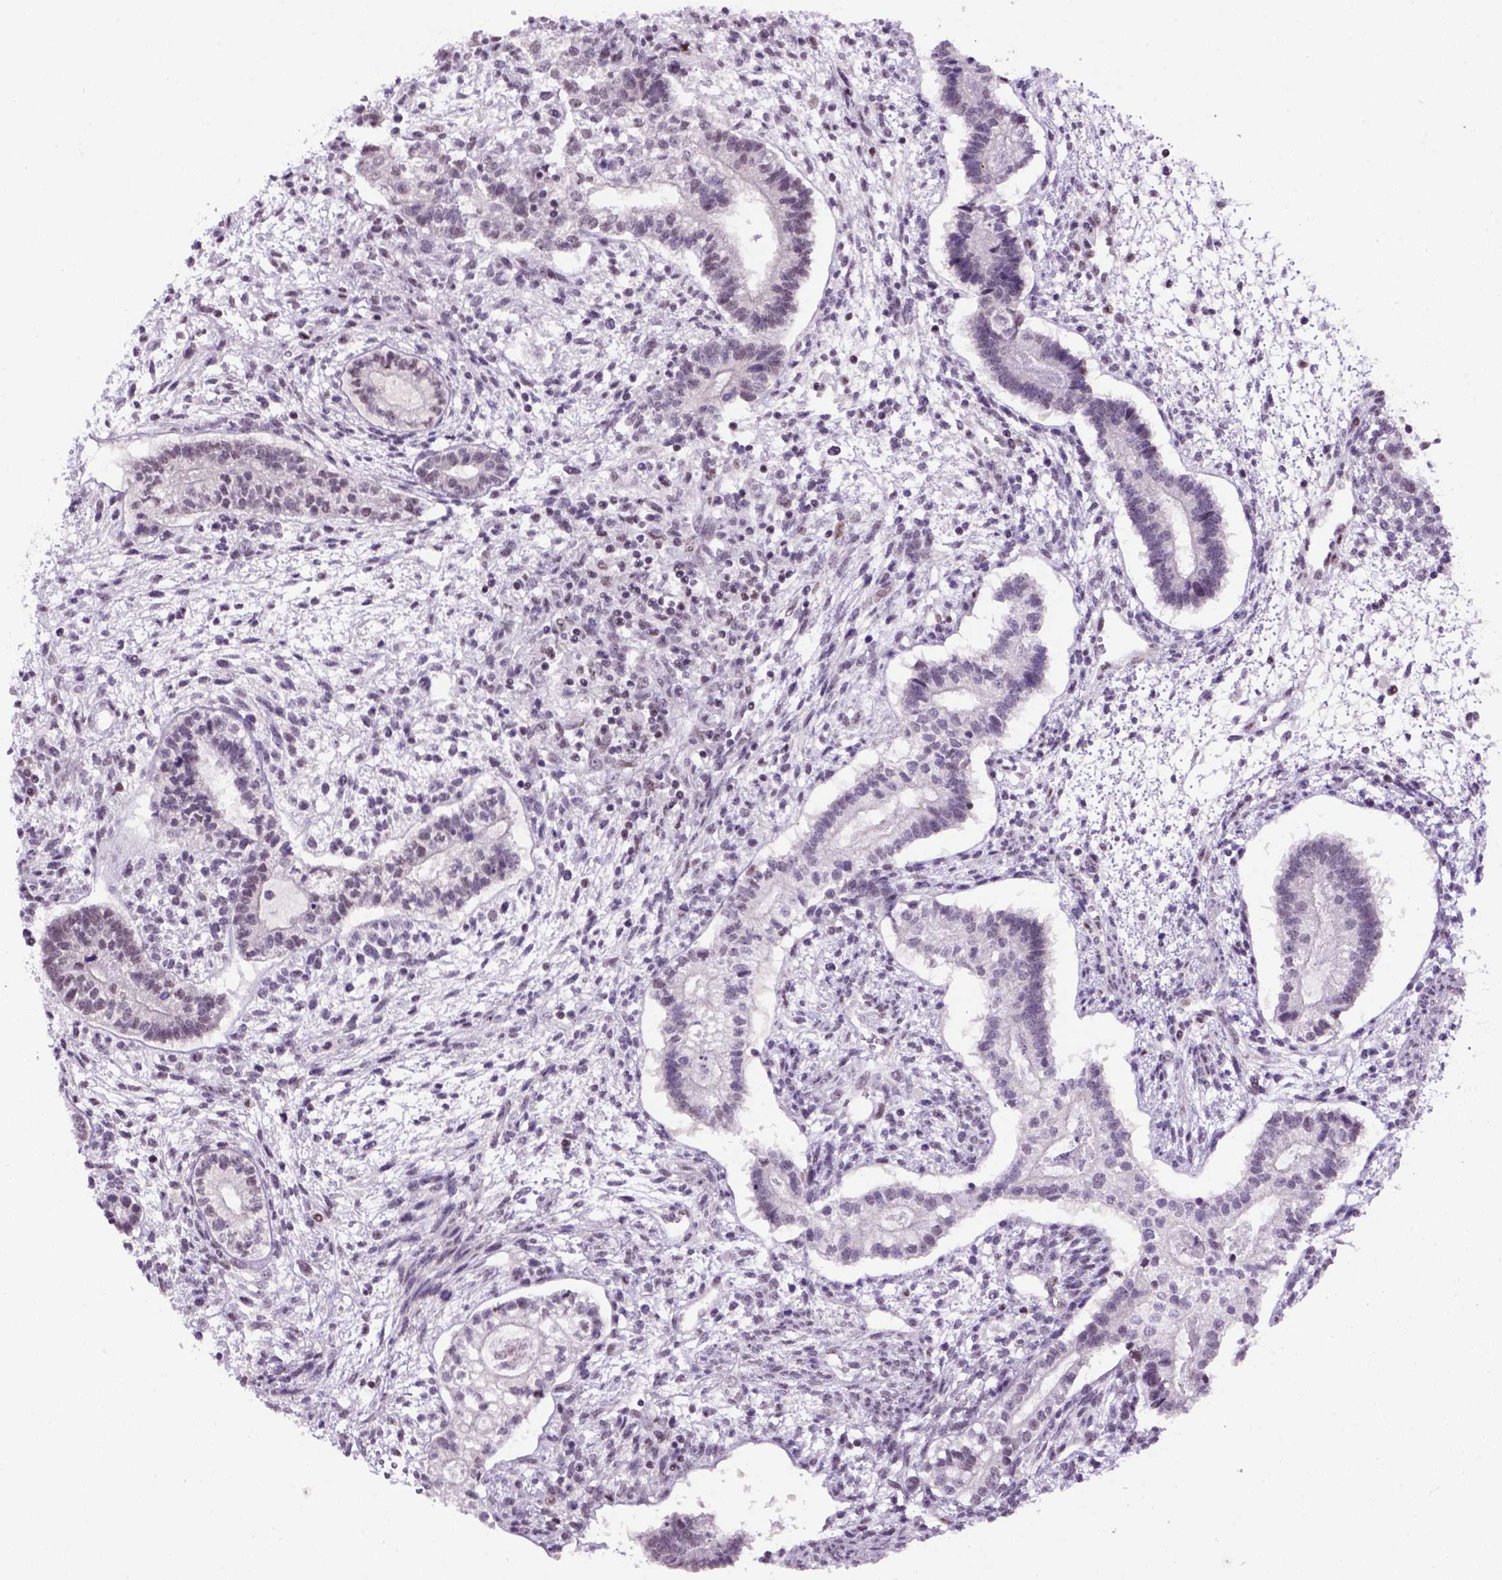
{"staining": {"intensity": "negative", "quantity": "none", "location": "none"}, "tissue": "testis cancer", "cell_type": "Tumor cells", "image_type": "cancer", "snomed": [{"axis": "morphology", "description": "Carcinoma, Embryonal, NOS"}, {"axis": "topography", "description": "Testis"}], "caption": "DAB immunohistochemical staining of testis cancer demonstrates no significant positivity in tumor cells.", "gene": "TBPL1", "patient": {"sex": "male", "age": 37}}